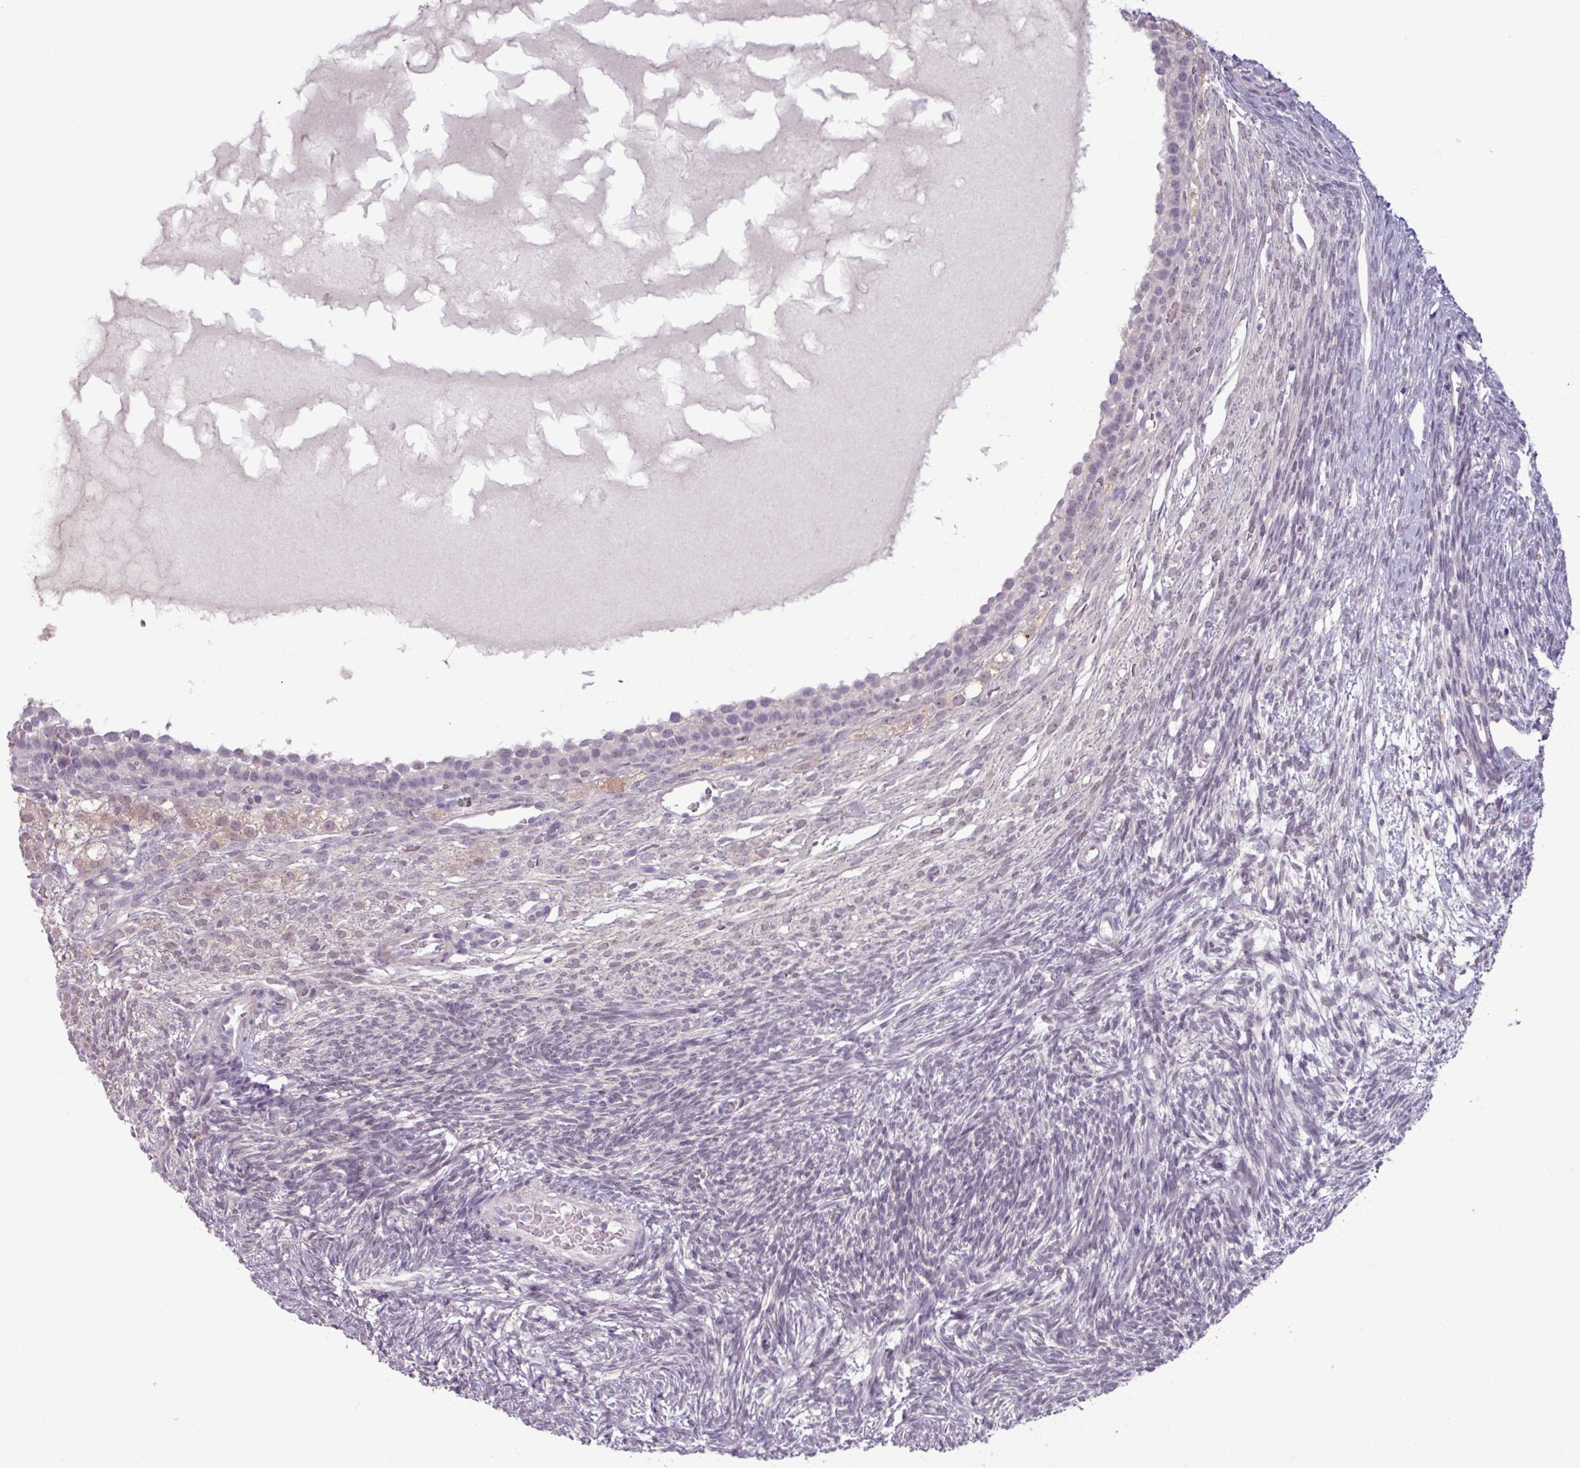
{"staining": {"intensity": "weak", "quantity": "25%-75%", "location": "nuclear"}, "tissue": "ovary", "cell_type": "Follicle cells", "image_type": "normal", "snomed": [{"axis": "morphology", "description": "Normal tissue, NOS"}, {"axis": "topography", "description": "Ovary"}], "caption": "Unremarkable ovary reveals weak nuclear staining in about 25%-75% of follicle cells, visualized by immunohistochemistry.", "gene": "PNMA6A", "patient": {"sex": "female", "age": 39}}